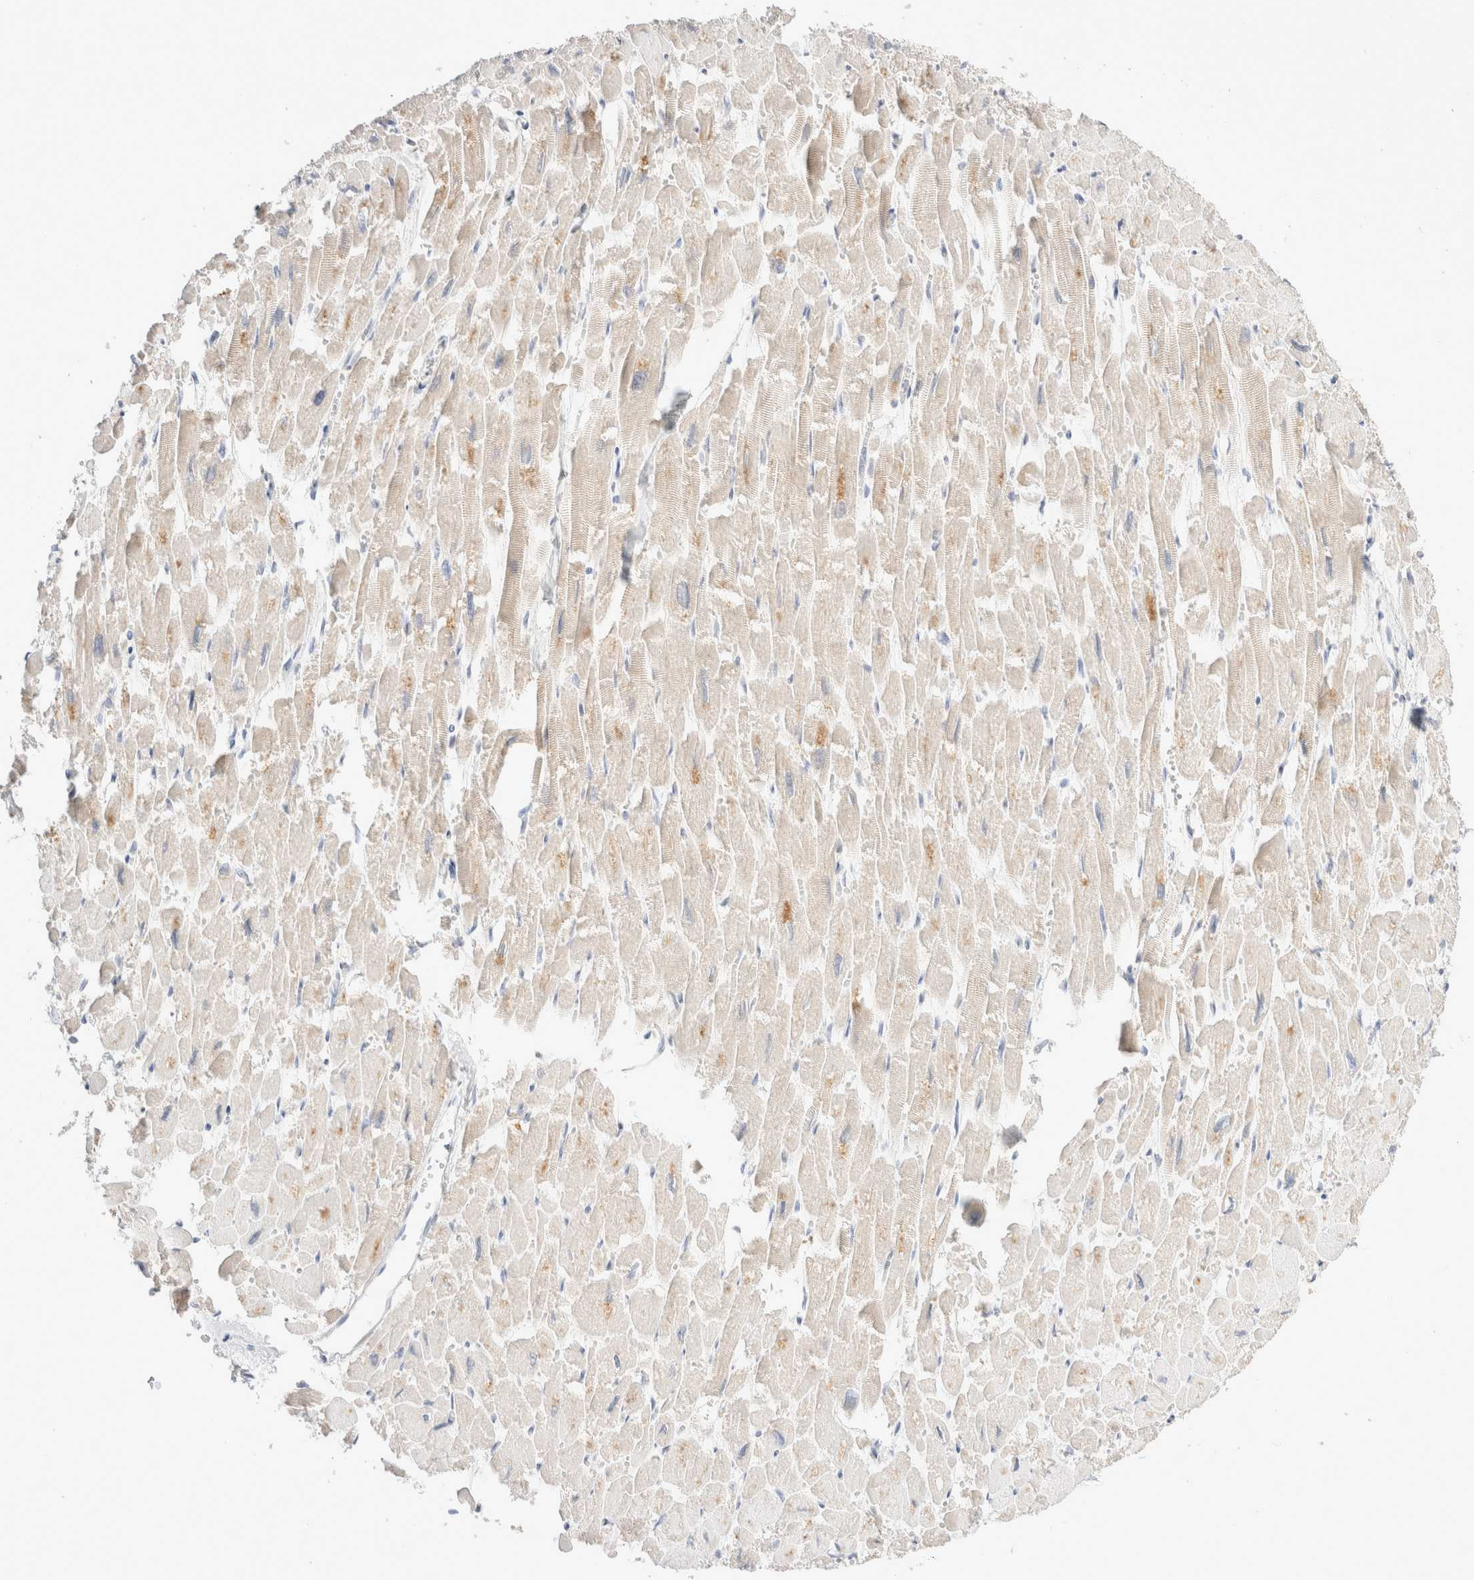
{"staining": {"intensity": "moderate", "quantity": "<25%", "location": "cytoplasmic/membranous"}, "tissue": "heart muscle", "cell_type": "Cardiomyocytes", "image_type": "normal", "snomed": [{"axis": "morphology", "description": "Normal tissue, NOS"}, {"axis": "topography", "description": "Heart"}], "caption": "Cardiomyocytes reveal low levels of moderate cytoplasmic/membranous expression in approximately <25% of cells in unremarkable heart muscle.", "gene": "SPATA20", "patient": {"sex": "male", "age": 54}}